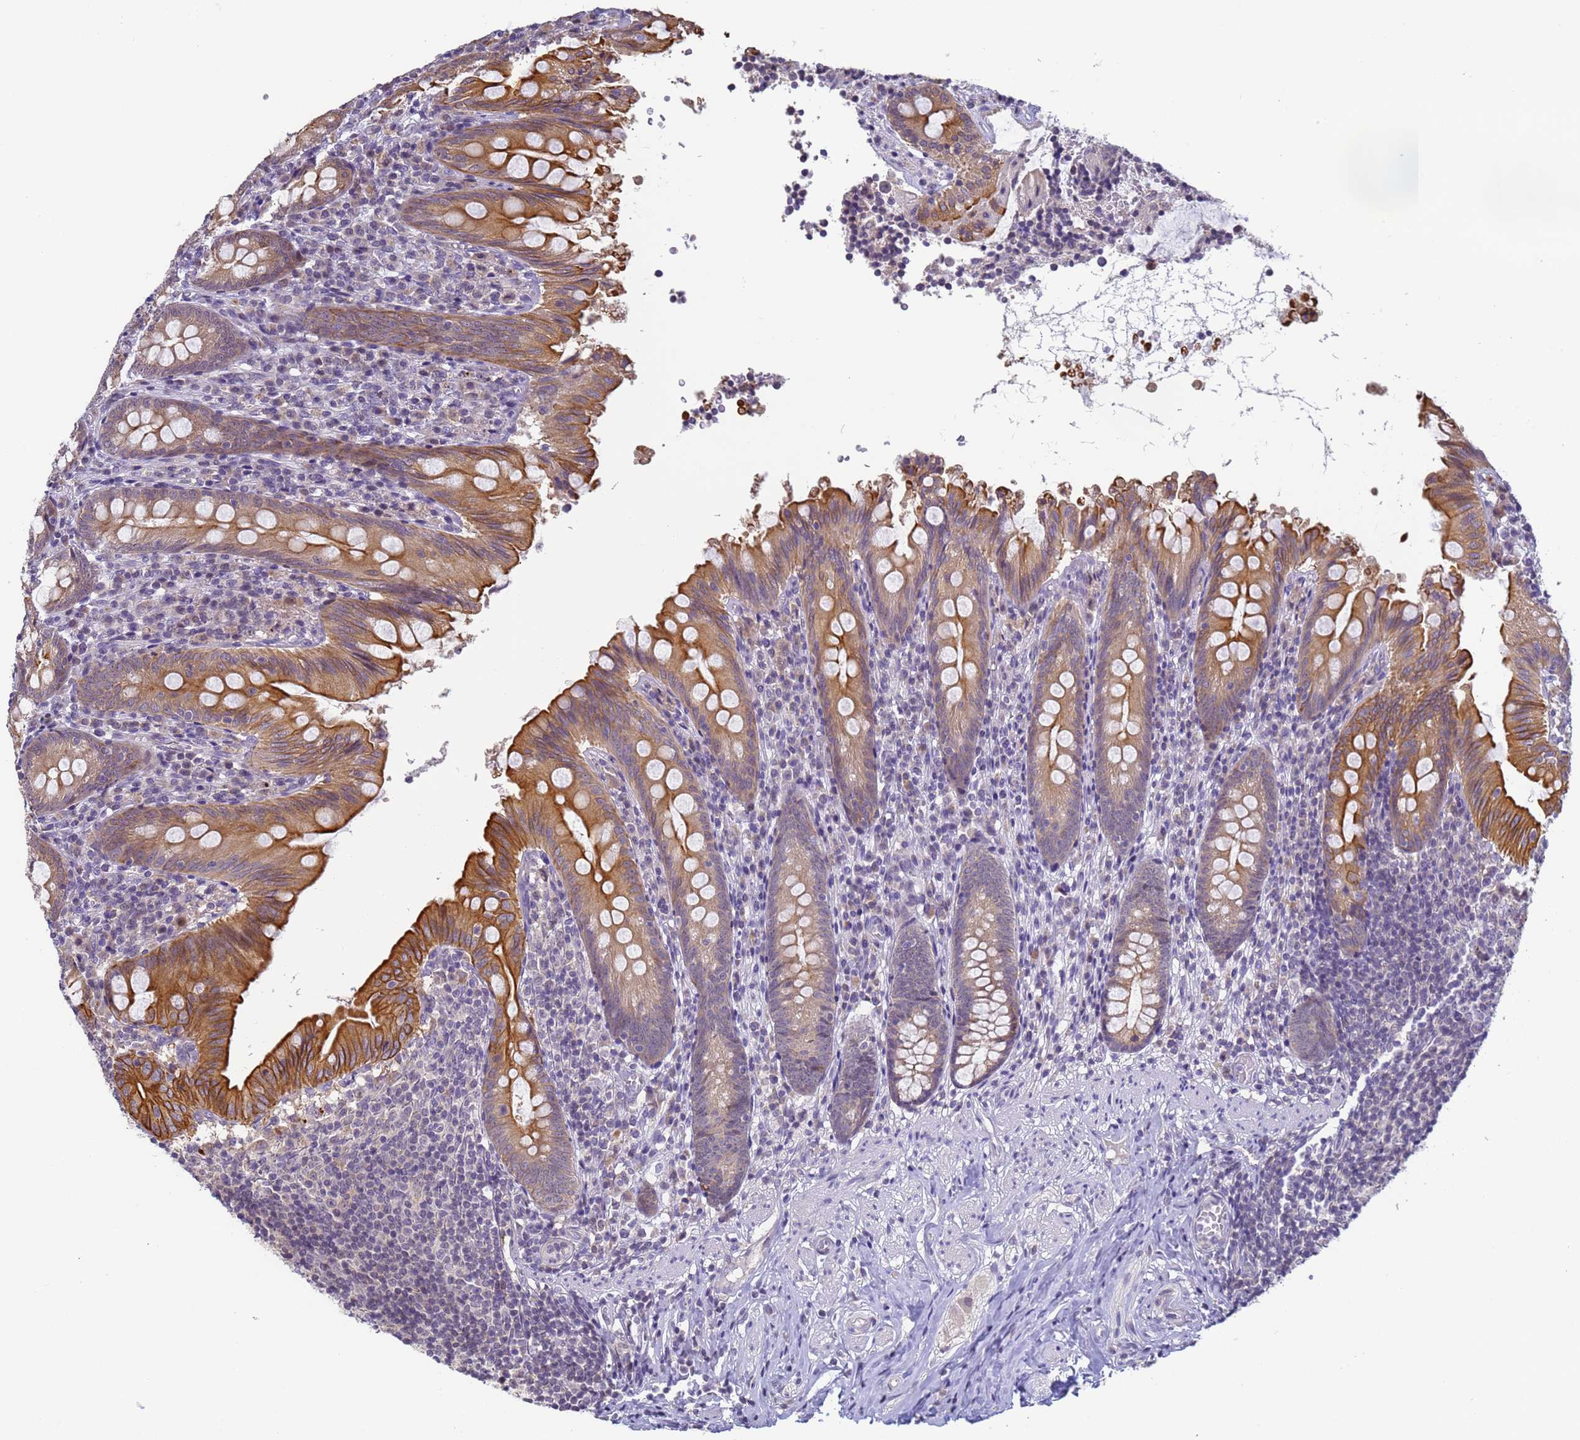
{"staining": {"intensity": "strong", "quantity": ">75%", "location": "cytoplasmic/membranous"}, "tissue": "appendix", "cell_type": "Glandular cells", "image_type": "normal", "snomed": [{"axis": "morphology", "description": "Normal tissue, NOS"}, {"axis": "topography", "description": "Appendix"}], "caption": "Appendix stained for a protein shows strong cytoplasmic/membranous positivity in glandular cells. The staining is performed using DAB (3,3'-diaminobenzidine) brown chromogen to label protein expression. The nuclei are counter-stained blue using hematoxylin.", "gene": "VWA3A", "patient": {"sex": "male", "age": 55}}